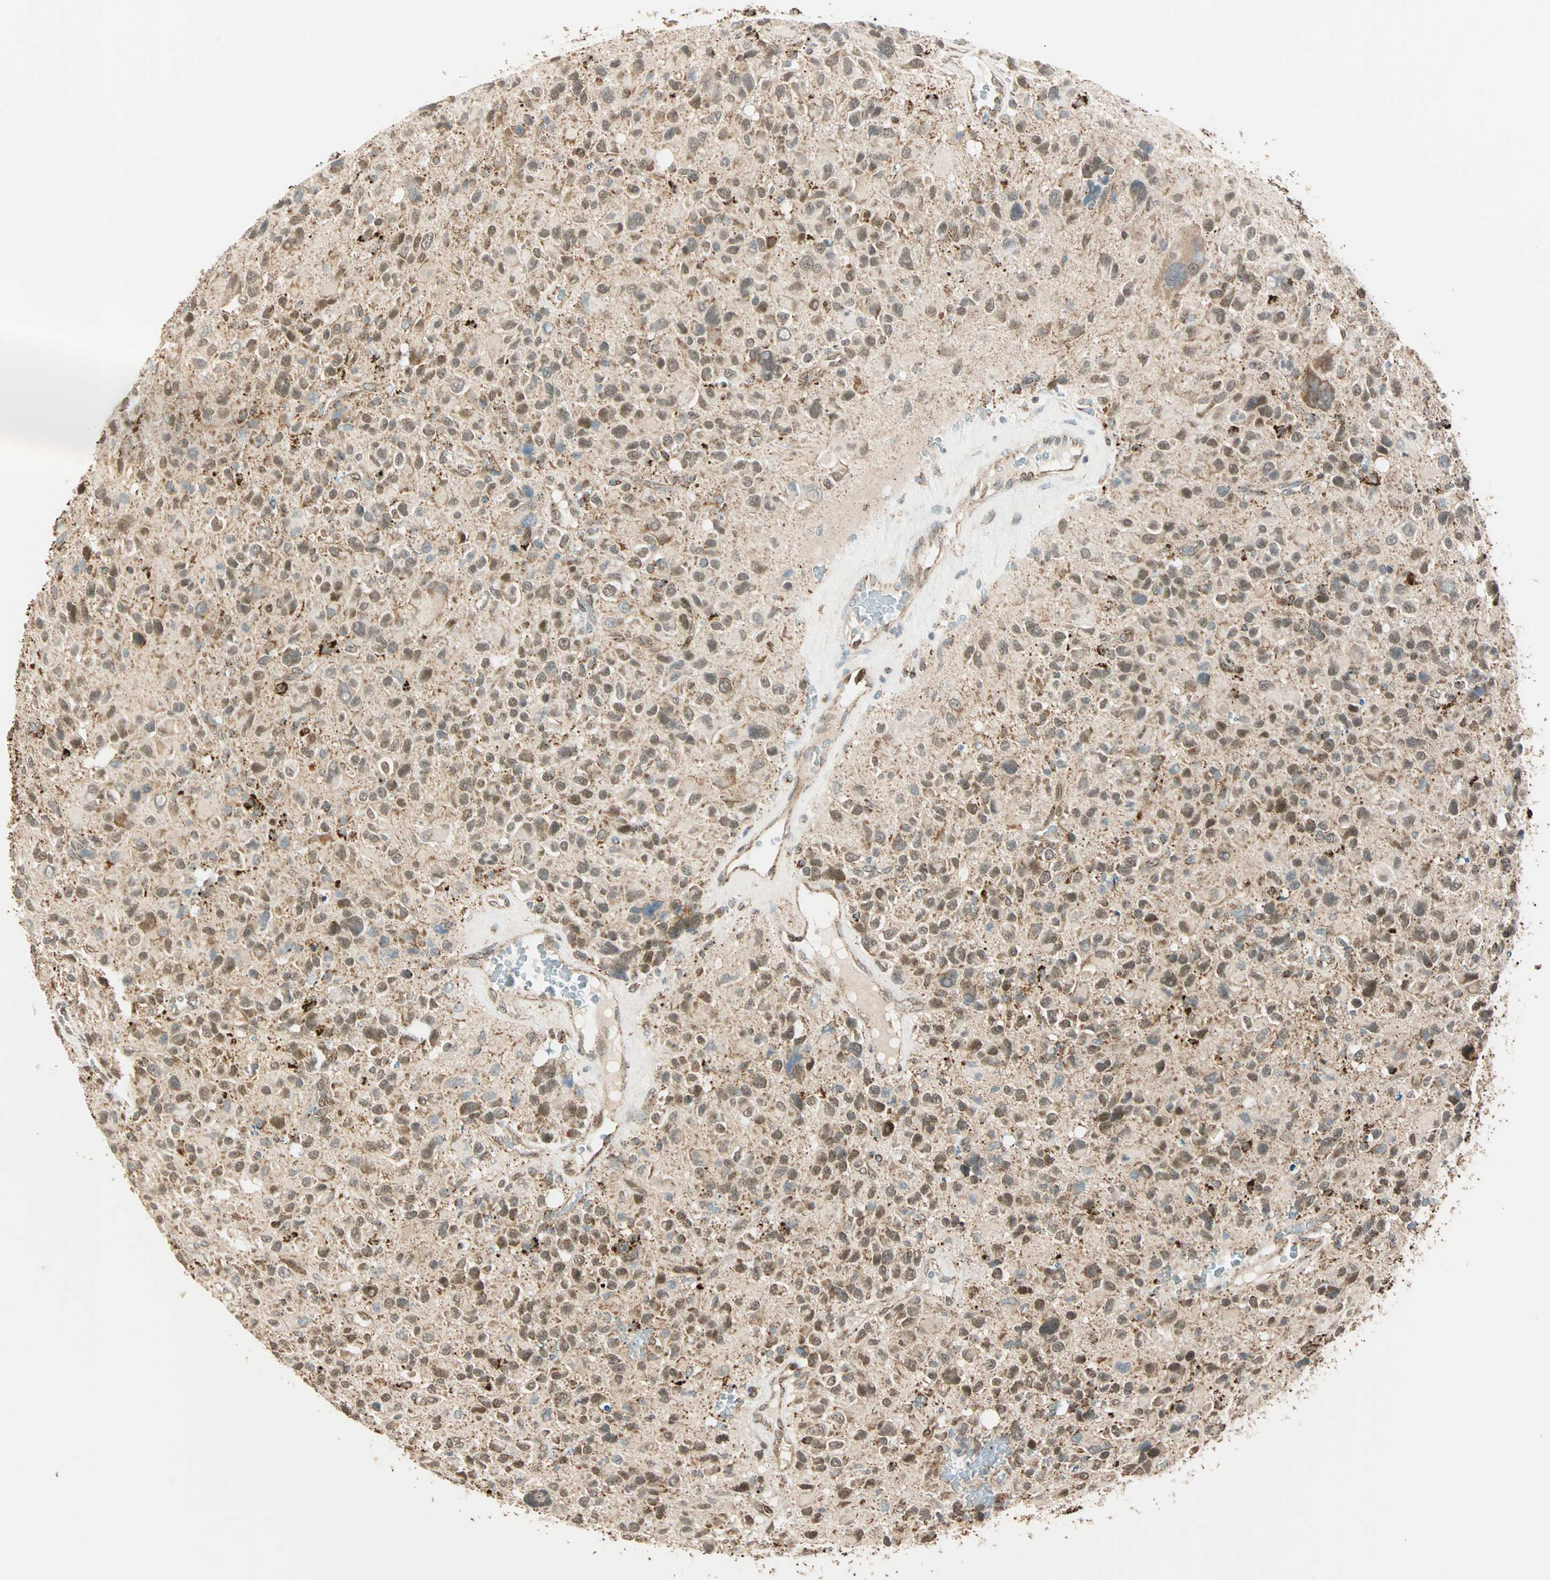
{"staining": {"intensity": "weak", "quantity": "25%-75%", "location": "cytoplasmic/membranous,nuclear"}, "tissue": "glioma", "cell_type": "Tumor cells", "image_type": "cancer", "snomed": [{"axis": "morphology", "description": "Glioma, malignant, High grade"}, {"axis": "topography", "description": "Brain"}], "caption": "Glioma stained with immunohistochemistry (IHC) demonstrates weak cytoplasmic/membranous and nuclear expression in approximately 25%-75% of tumor cells.", "gene": "SPRY4", "patient": {"sex": "male", "age": 48}}